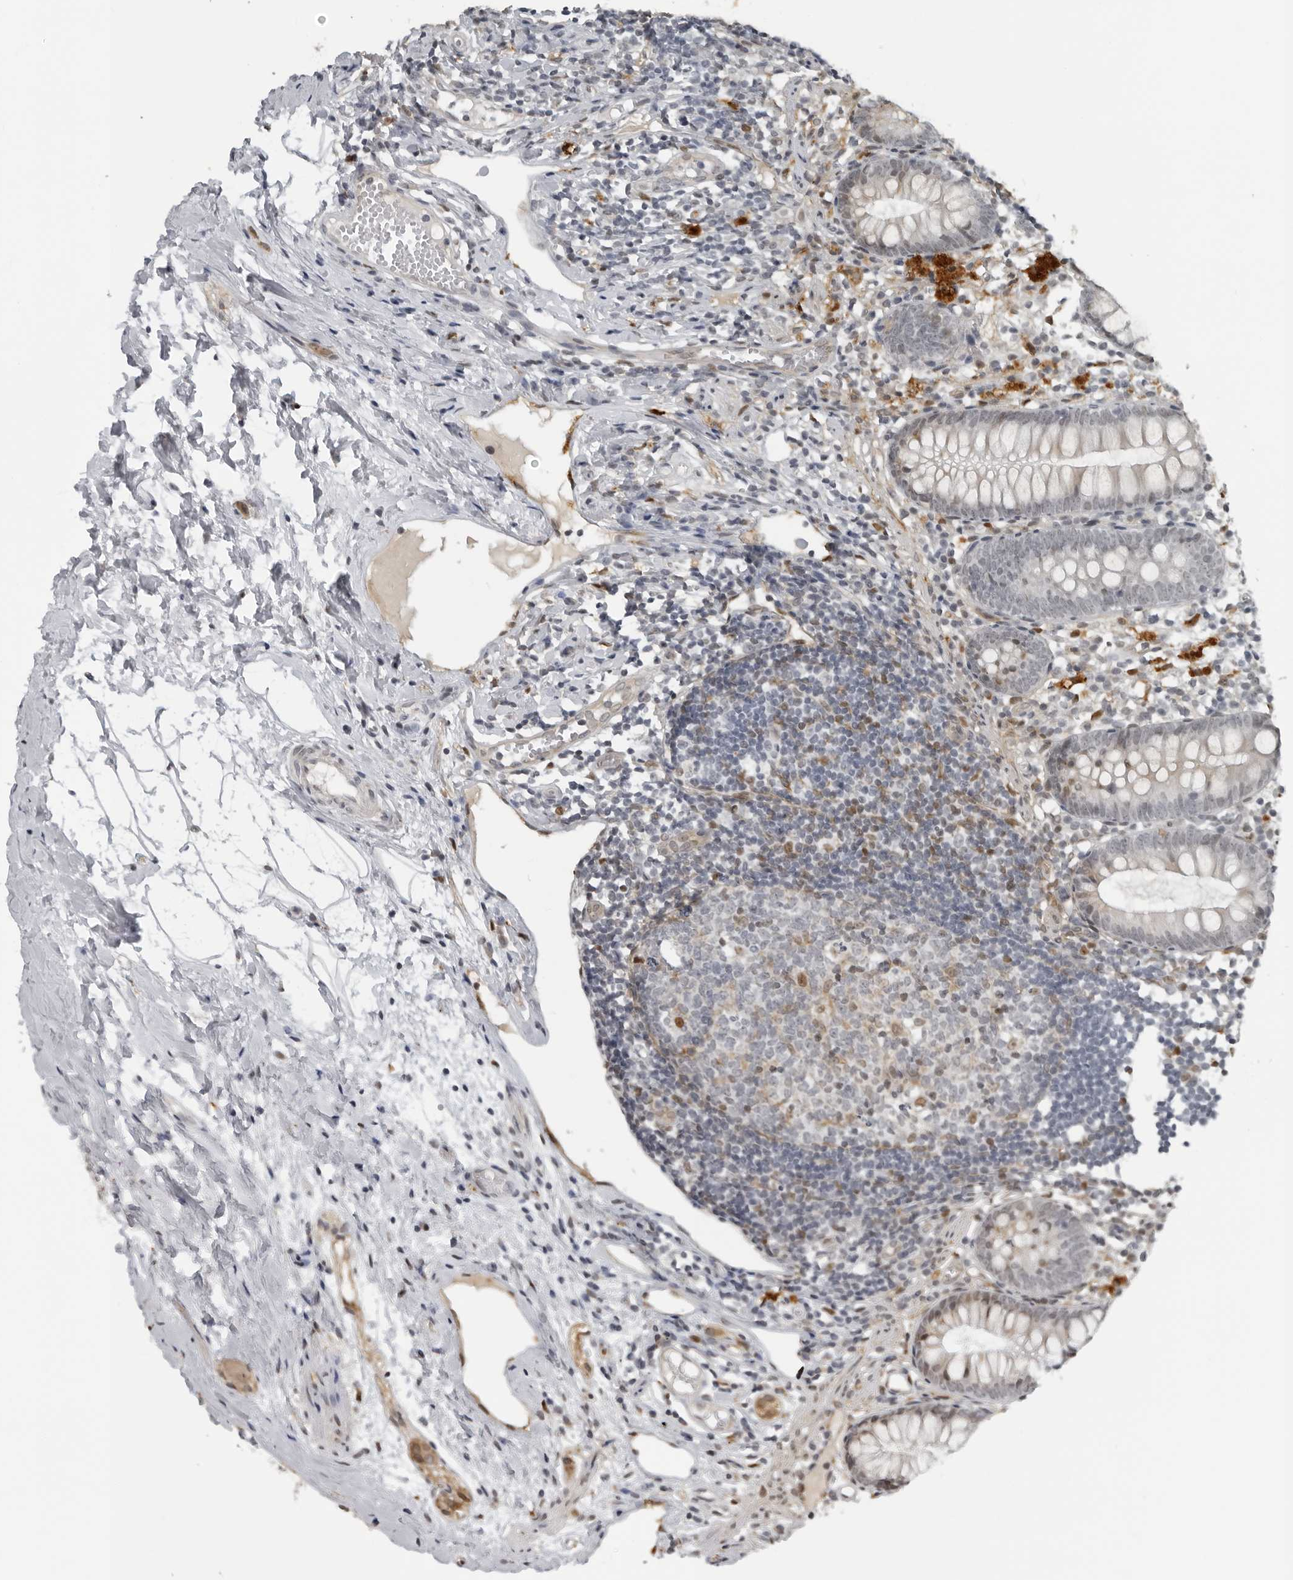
{"staining": {"intensity": "weak", "quantity": "25%-75%", "location": "nuclear"}, "tissue": "appendix", "cell_type": "Glandular cells", "image_type": "normal", "snomed": [{"axis": "morphology", "description": "Normal tissue, NOS"}, {"axis": "topography", "description": "Appendix"}], "caption": "DAB (3,3'-diaminobenzidine) immunohistochemical staining of unremarkable human appendix exhibits weak nuclear protein positivity in approximately 25%-75% of glandular cells. Immunohistochemistry stains the protein in brown and the nuclei are stained blue.", "gene": "MAF", "patient": {"sex": "female", "age": 20}}